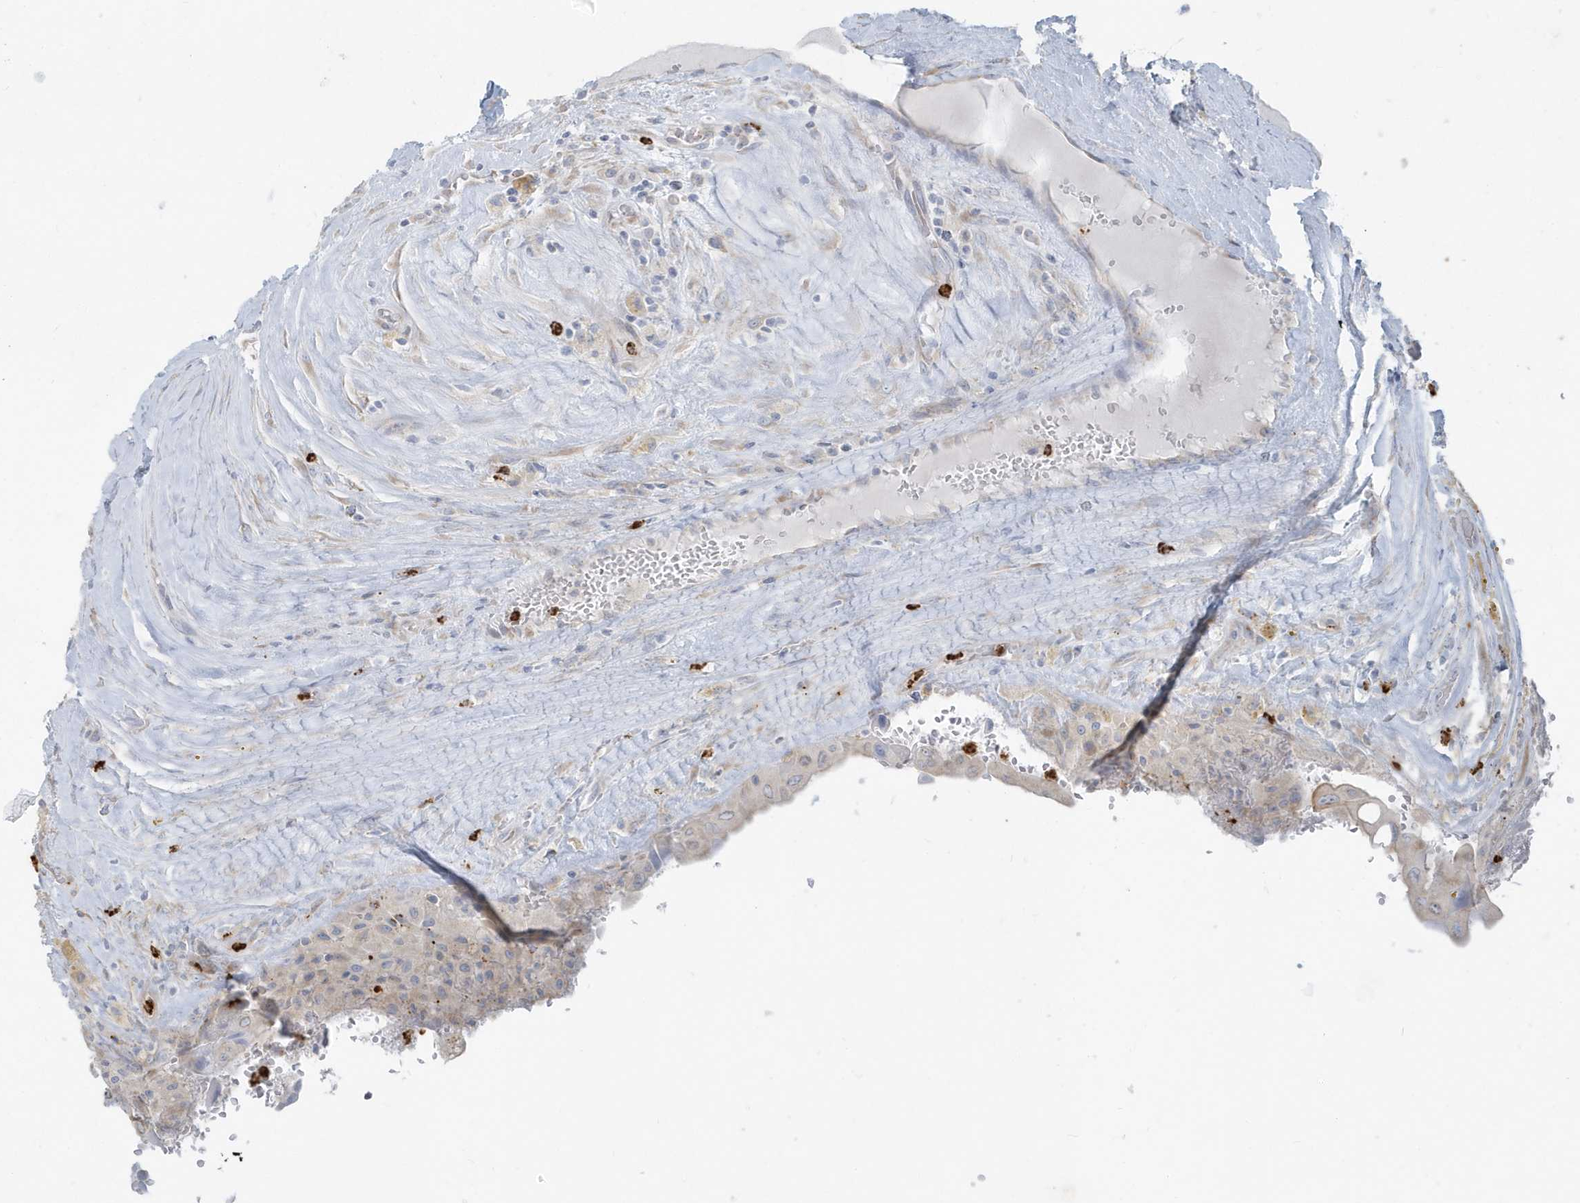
{"staining": {"intensity": "negative", "quantity": "none", "location": "none"}, "tissue": "thyroid cancer", "cell_type": "Tumor cells", "image_type": "cancer", "snomed": [{"axis": "morphology", "description": "Papillary adenocarcinoma, NOS"}, {"axis": "topography", "description": "Thyroid gland"}], "caption": "The histopathology image displays no staining of tumor cells in thyroid cancer (papillary adenocarcinoma).", "gene": "CCNJ", "patient": {"sex": "male", "age": 77}}